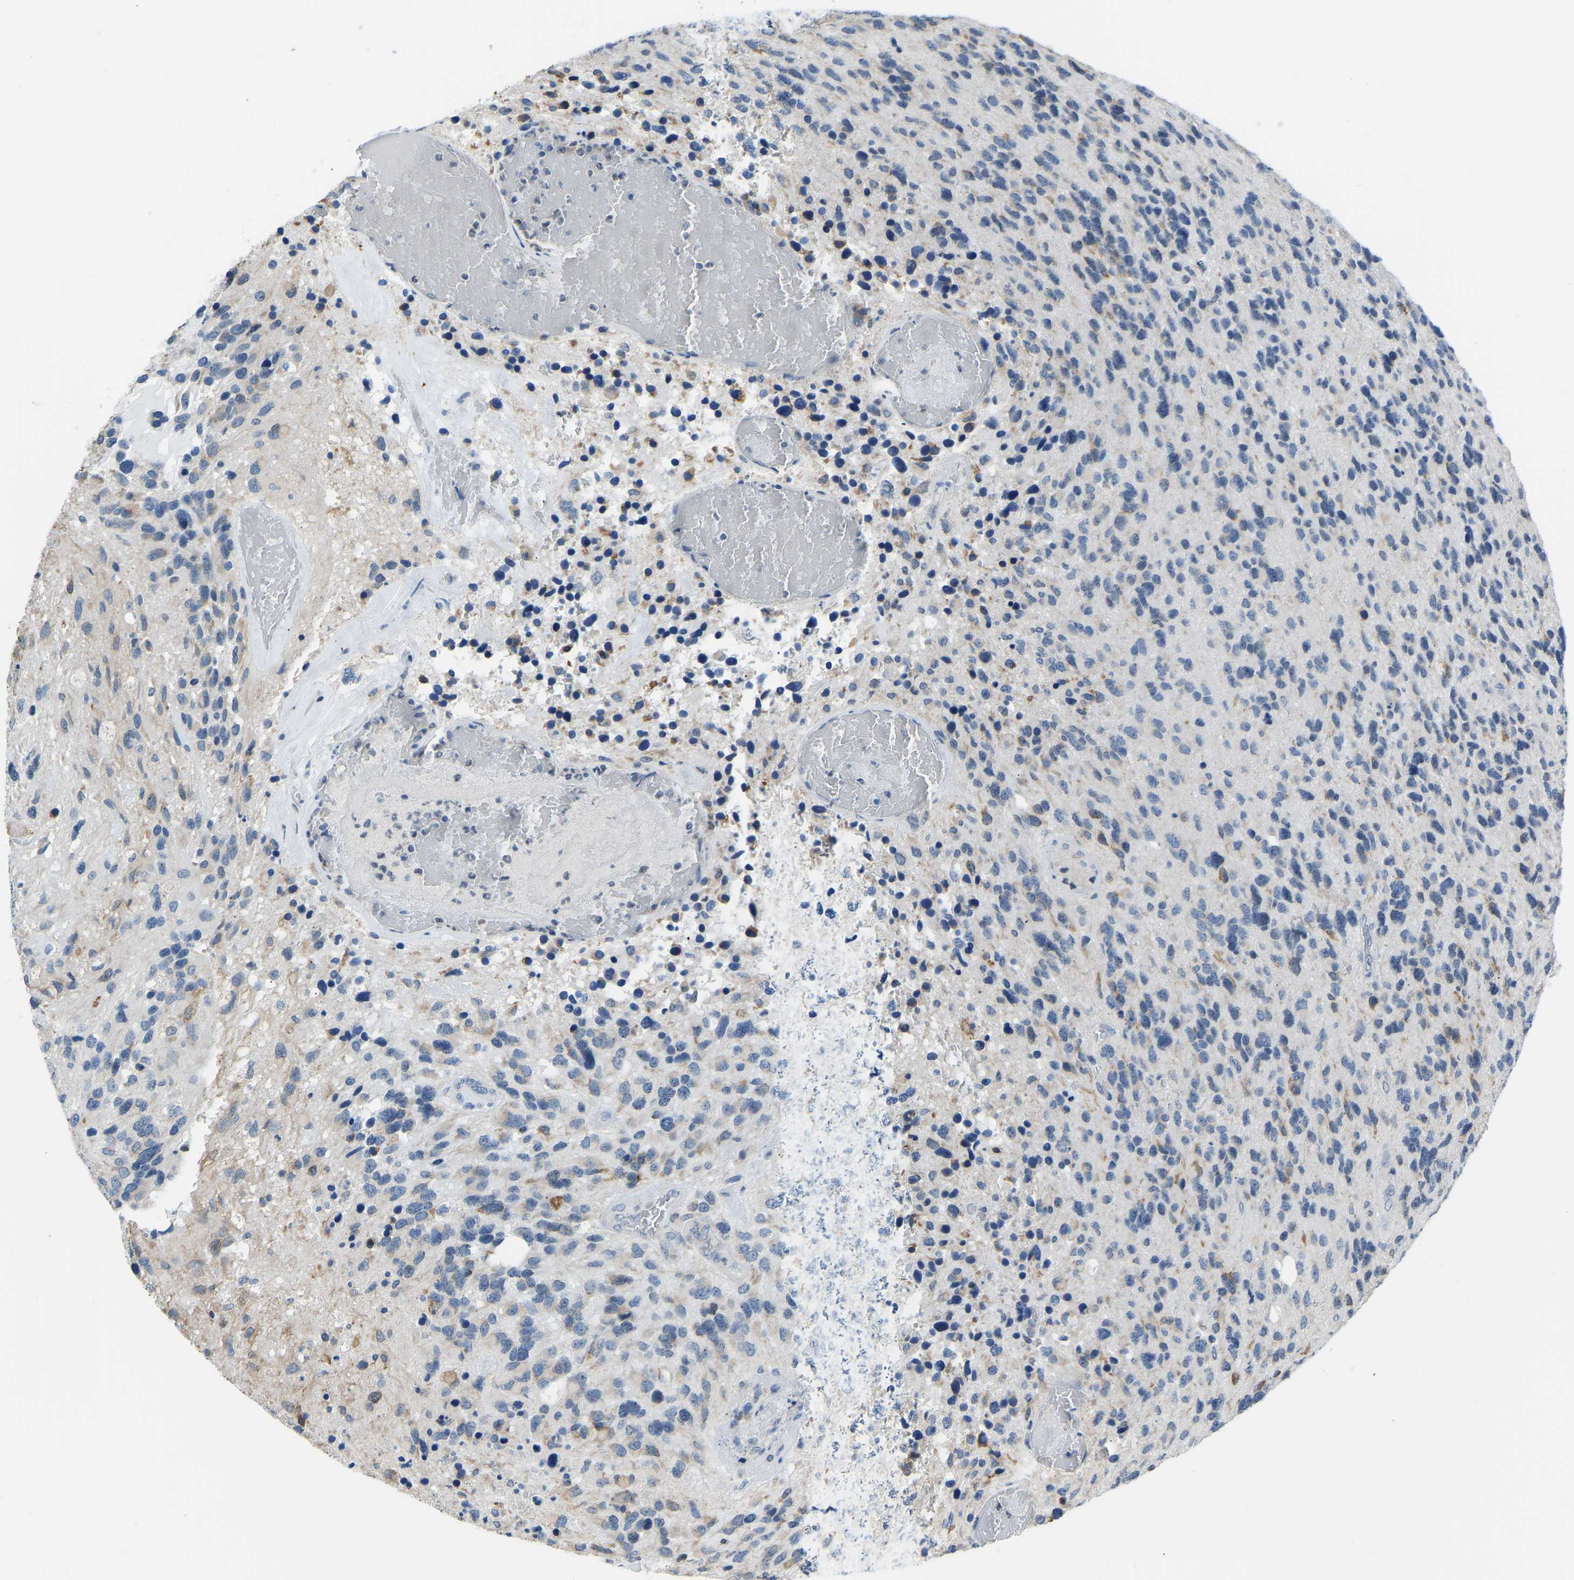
{"staining": {"intensity": "moderate", "quantity": "<25%", "location": "cytoplasmic/membranous"}, "tissue": "glioma", "cell_type": "Tumor cells", "image_type": "cancer", "snomed": [{"axis": "morphology", "description": "Glioma, malignant, High grade"}, {"axis": "topography", "description": "Brain"}], "caption": "Brown immunohistochemical staining in high-grade glioma (malignant) reveals moderate cytoplasmic/membranous expression in approximately <25% of tumor cells.", "gene": "VRK1", "patient": {"sex": "female", "age": 58}}